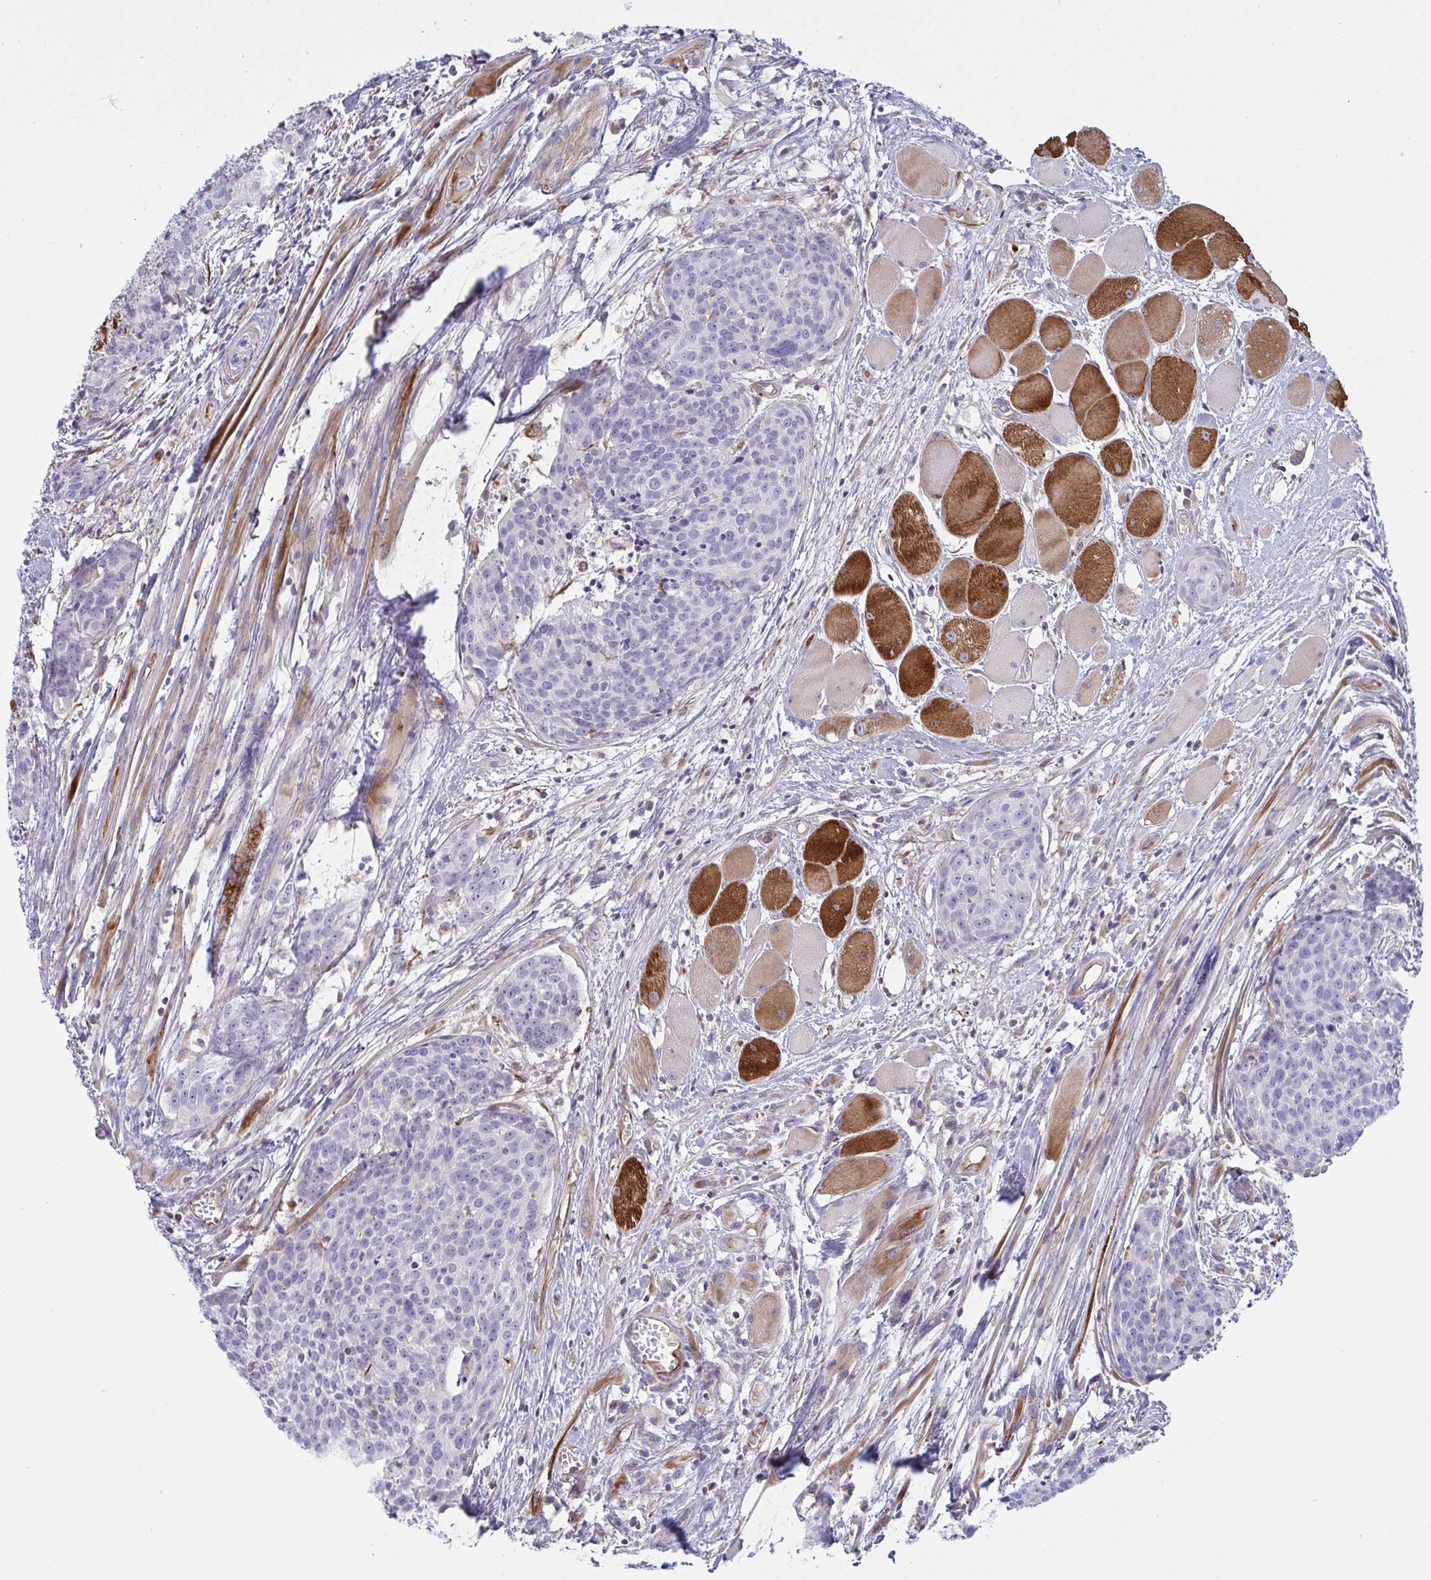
{"staining": {"intensity": "negative", "quantity": "none", "location": "none"}, "tissue": "head and neck cancer", "cell_type": "Tumor cells", "image_type": "cancer", "snomed": [{"axis": "morphology", "description": "Squamous cell carcinoma, NOS"}, {"axis": "topography", "description": "Oral tissue"}, {"axis": "topography", "description": "Head-Neck"}], "caption": "Tumor cells are negative for protein expression in human squamous cell carcinoma (head and neck). Brightfield microscopy of immunohistochemistry (IHC) stained with DAB (3,3'-diaminobenzidine) (brown) and hematoxylin (blue), captured at high magnification.", "gene": "DCBLD1", "patient": {"sex": "male", "age": 64}}